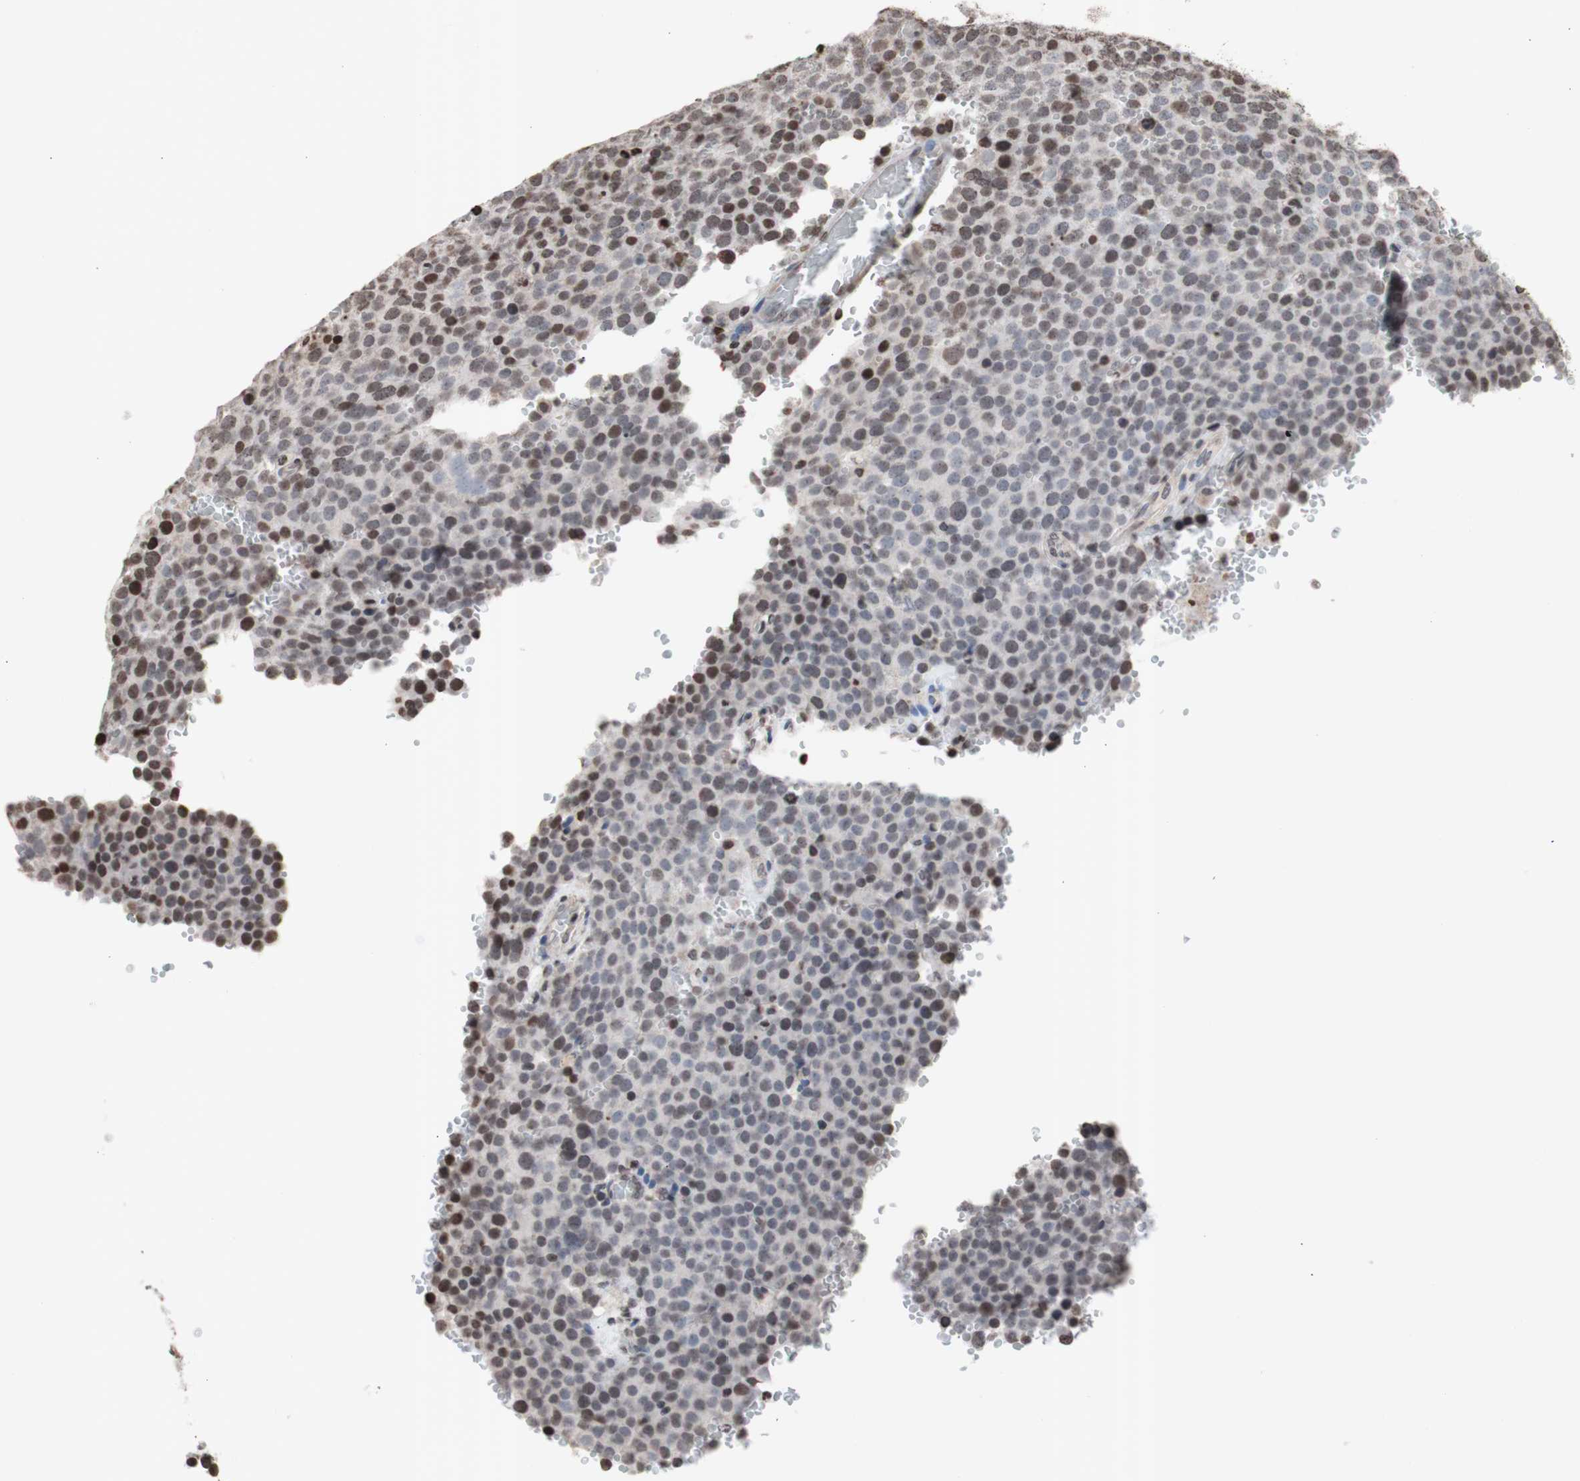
{"staining": {"intensity": "strong", "quantity": "<25%", "location": "nuclear"}, "tissue": "testis cancer", "cell_type": "Tumor cells", "image_type": "cancer", "snomed": [{"axis": "morphology", "description": "Seminoma, NOS"}, {"axis": "topography", "description": "Testis"}], "caption": "The immunohistochemical stain labels strong nuclear staining in tumor cells of testis cancer tissue. The staining was performed using DAB (3,3'-diaminobenzidine), with brown indicating positive protein expression. Nuclei are stained blue with hematoxylin.", "gene": "SNAI2", "patient": {"sex": "male", "age": 71}}